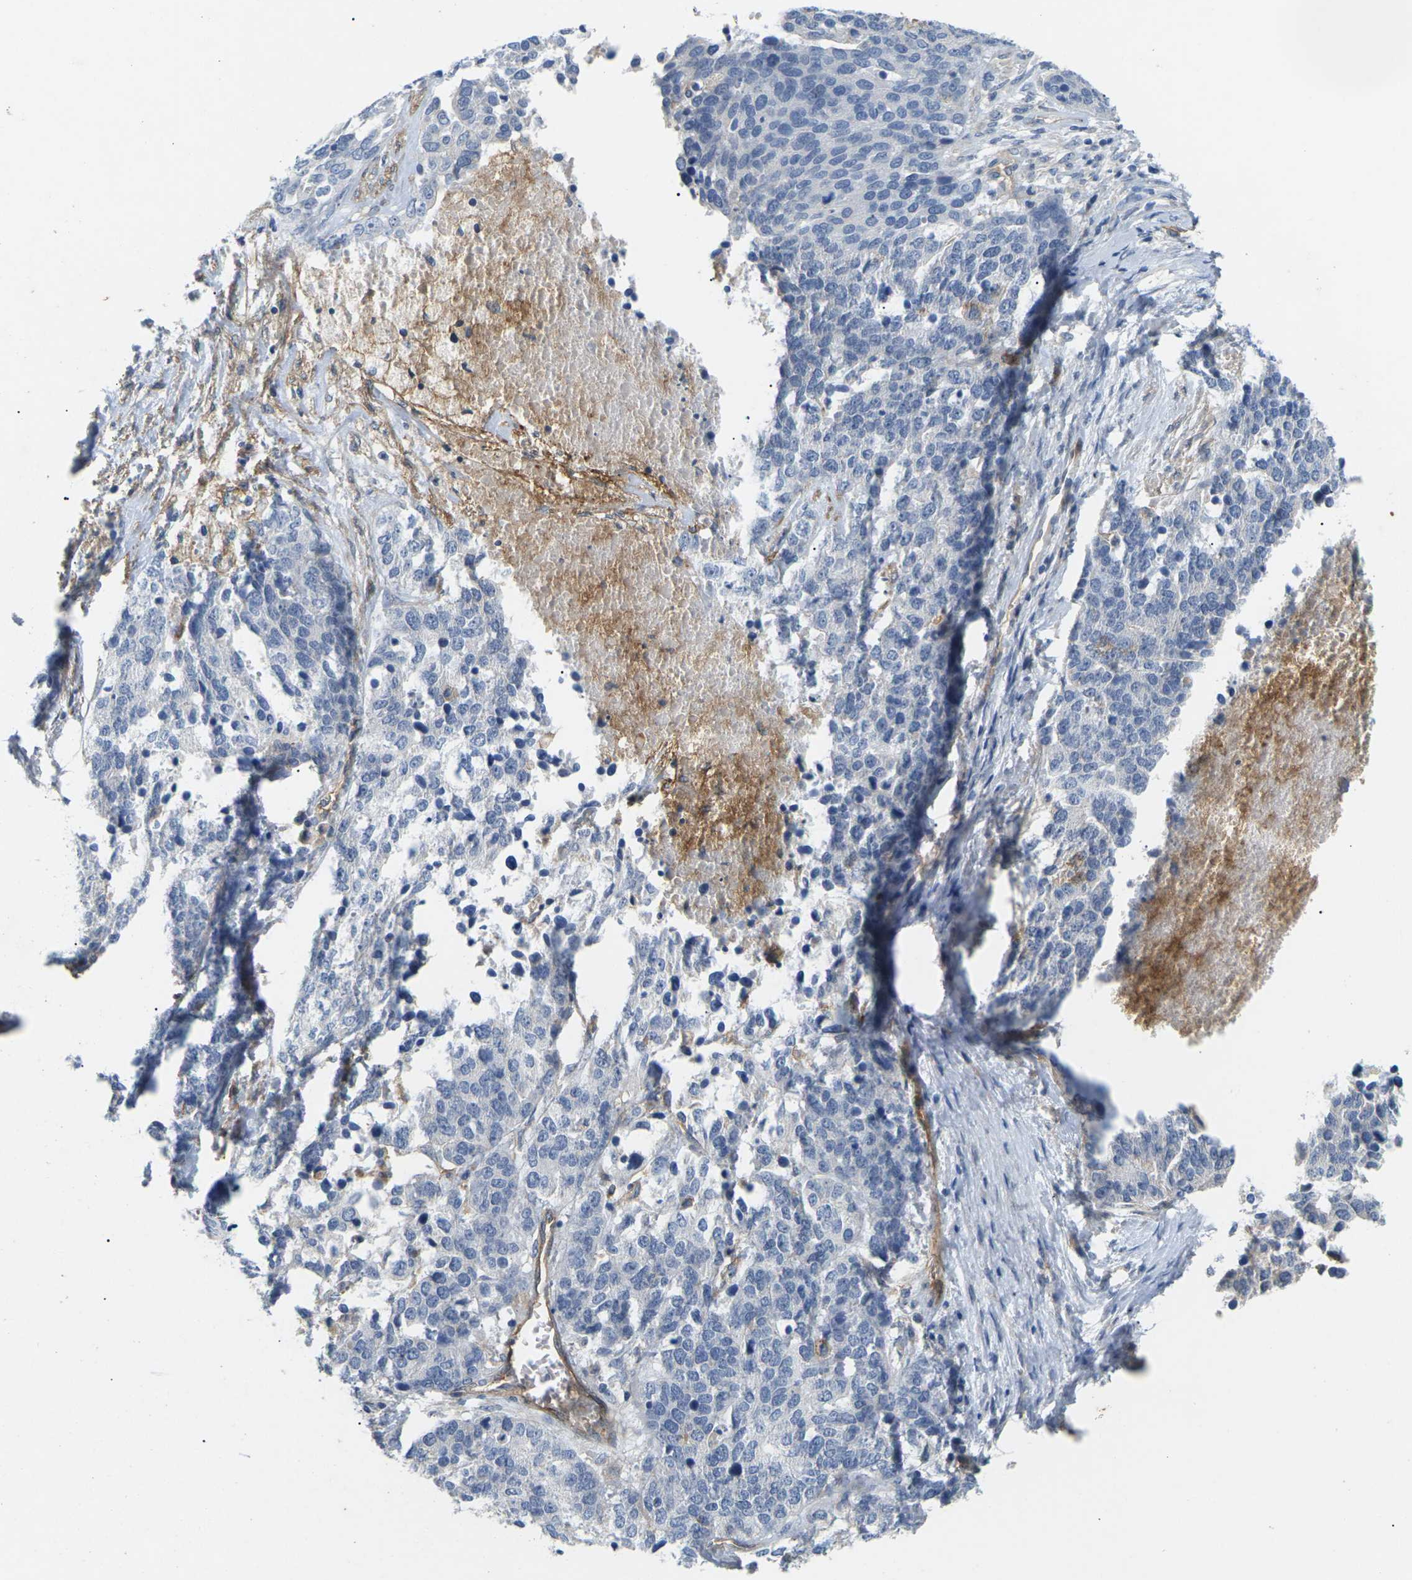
{"staining": {"intensity": "negative", "quantity": "none", "location": "none"}, "tissue": "ovarian cancer", "cell_type": "Tumor cells", "image_type": "cancer", "snomed": [{"axis": "morphology", "description": "Cystadenocarcinoma, serous, NOS"}, {"axis": "topography", "description": "Ovary"}], "caption": "Immunohistochemical staining of ovarian cancer (serous cystadenocarcinoma) exhibits no significant expression in tumor cells.", "gene": "ITGA5", "patient": {"sex": "female", "age": 44}}